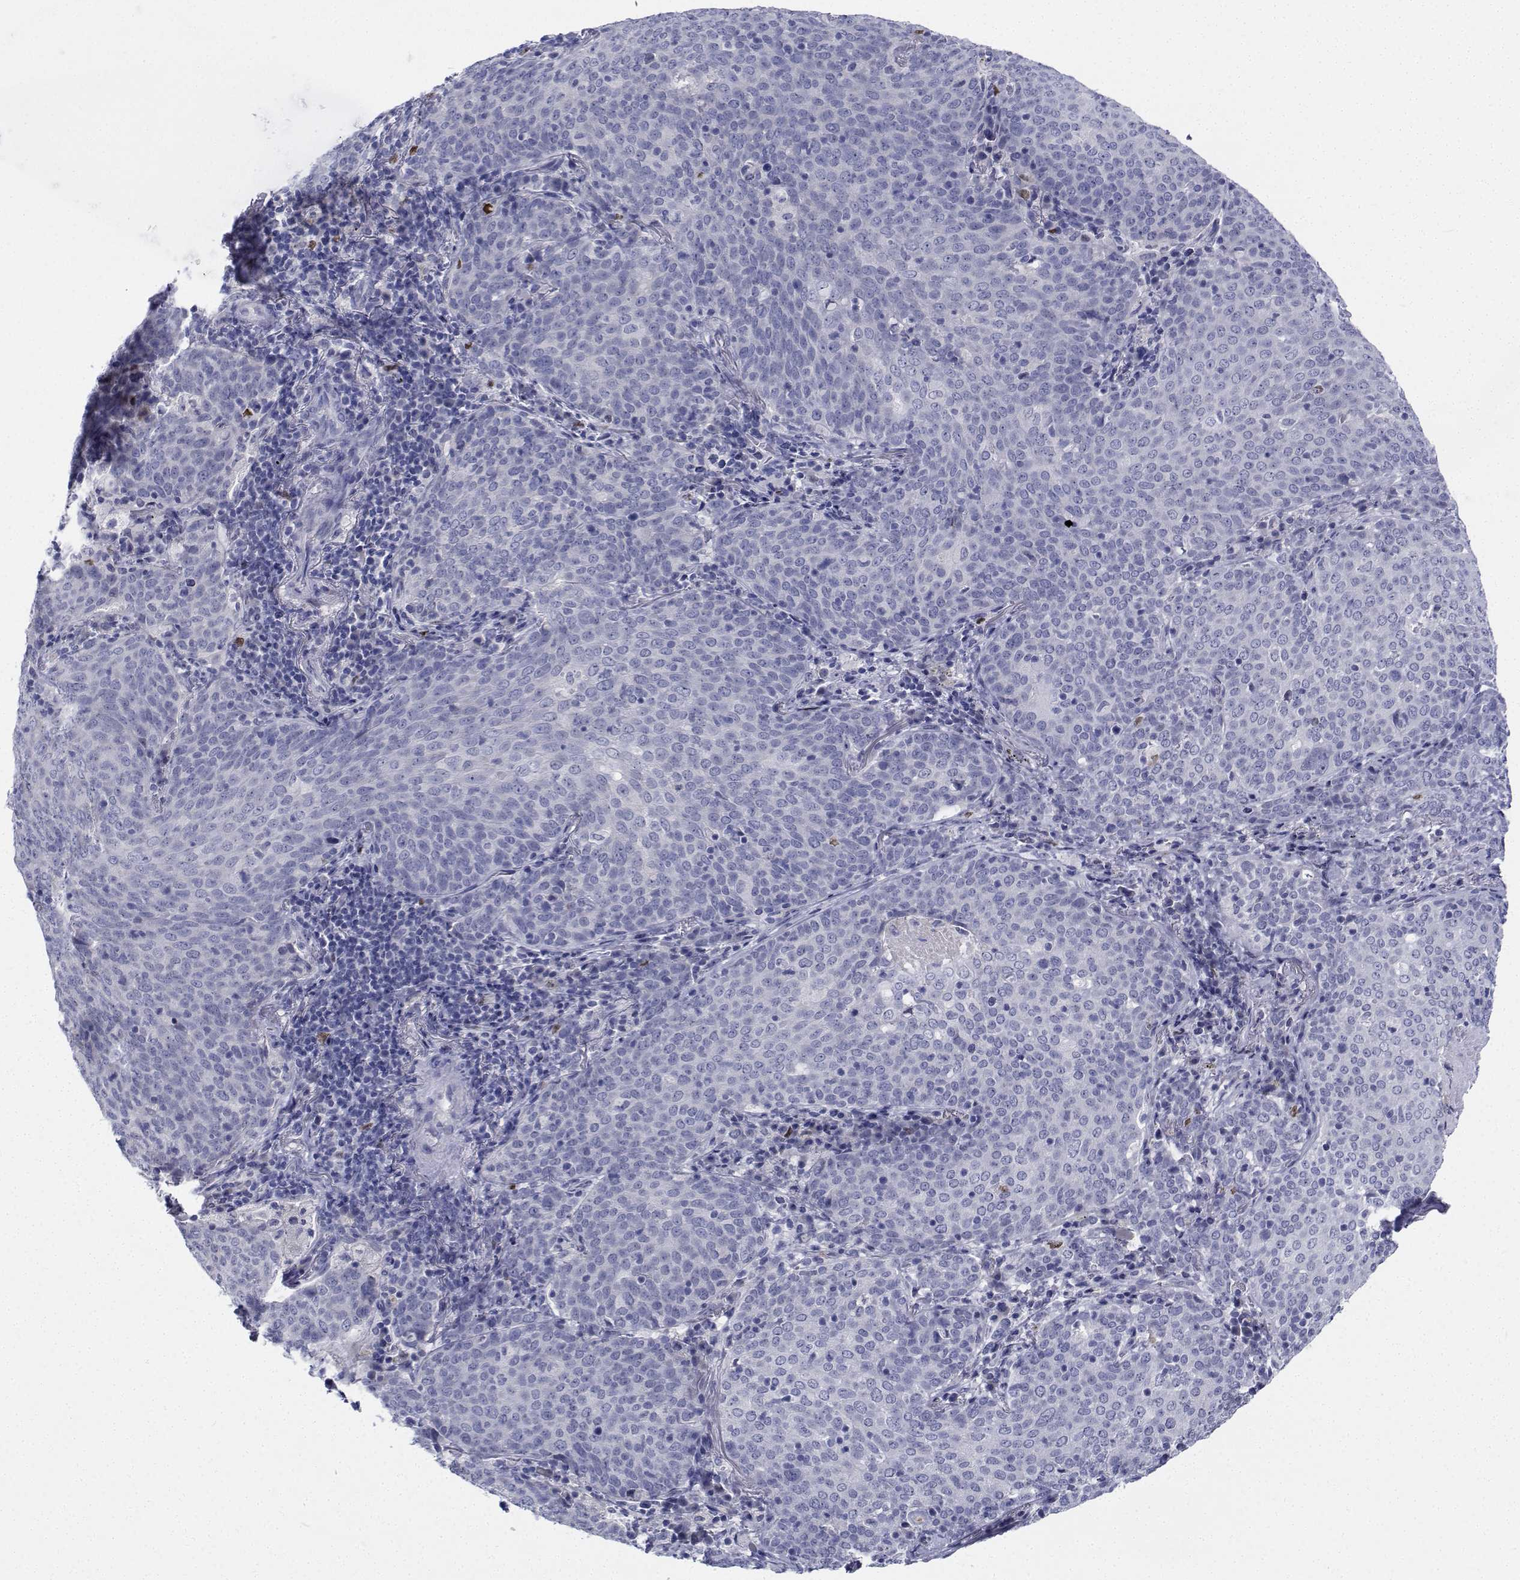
{"staining": {"intensity": "negative", "quantity": "none", "location": "none"}, "tissue": "lung cancer", "cell_type": "Tumor cells", "image_type": "cancer", "snomed": [{"axis": "morphology", "description": "Squamous cell carcinoma, NOS"}, {"axis": "topography", "description": "Lung"}], "caption": "Immunohistochemical staining of lung squamous cell carcinoma displays no significant staining in tumor cells.", "gene": "PLXNA4", "patient": {"sex": "male", "age": 82}}